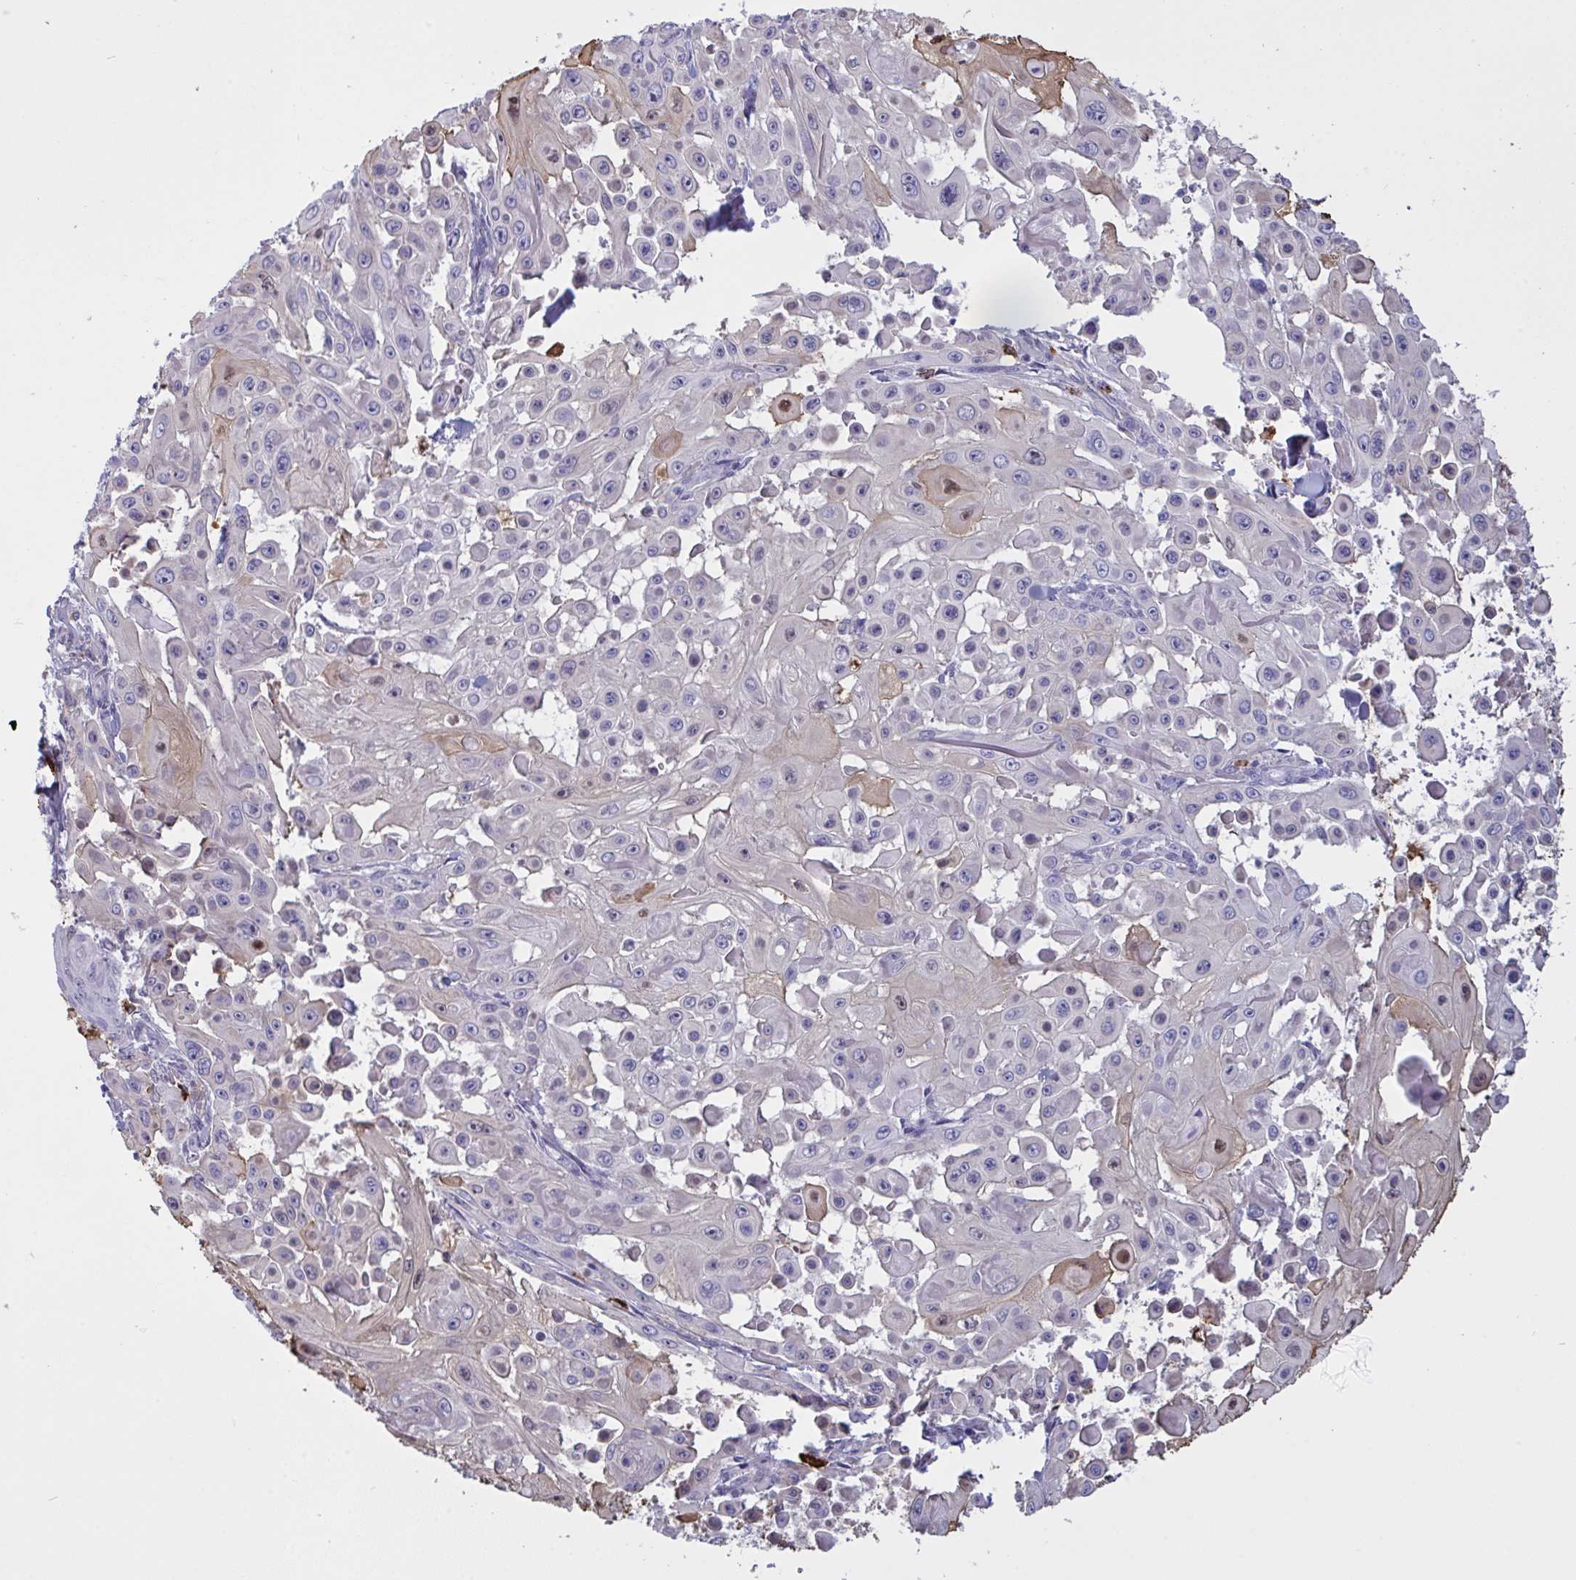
{"staining": {"intensity": "moderate", "quantity": "<25%", "location": "cytoplasmic/membranous,nuclear"}, "tissue": "skin cancer", "cell_type": "Tumor cells", "image_type": "cancer", "snomed": [{"axis": "morphology", "description": "Squamous cell carcinoma, NOS"}, {"axis": "topography", "description": "Skin"}], "caption": "Immunohistochemical staining of human skin cancer exhibits low levels of moderate cytoplasmic/membranous and nuclear protein expression in about <25% of tumor cells.", "gene": "ZNF684", "patient": {"sex": "male", "age": 91}}